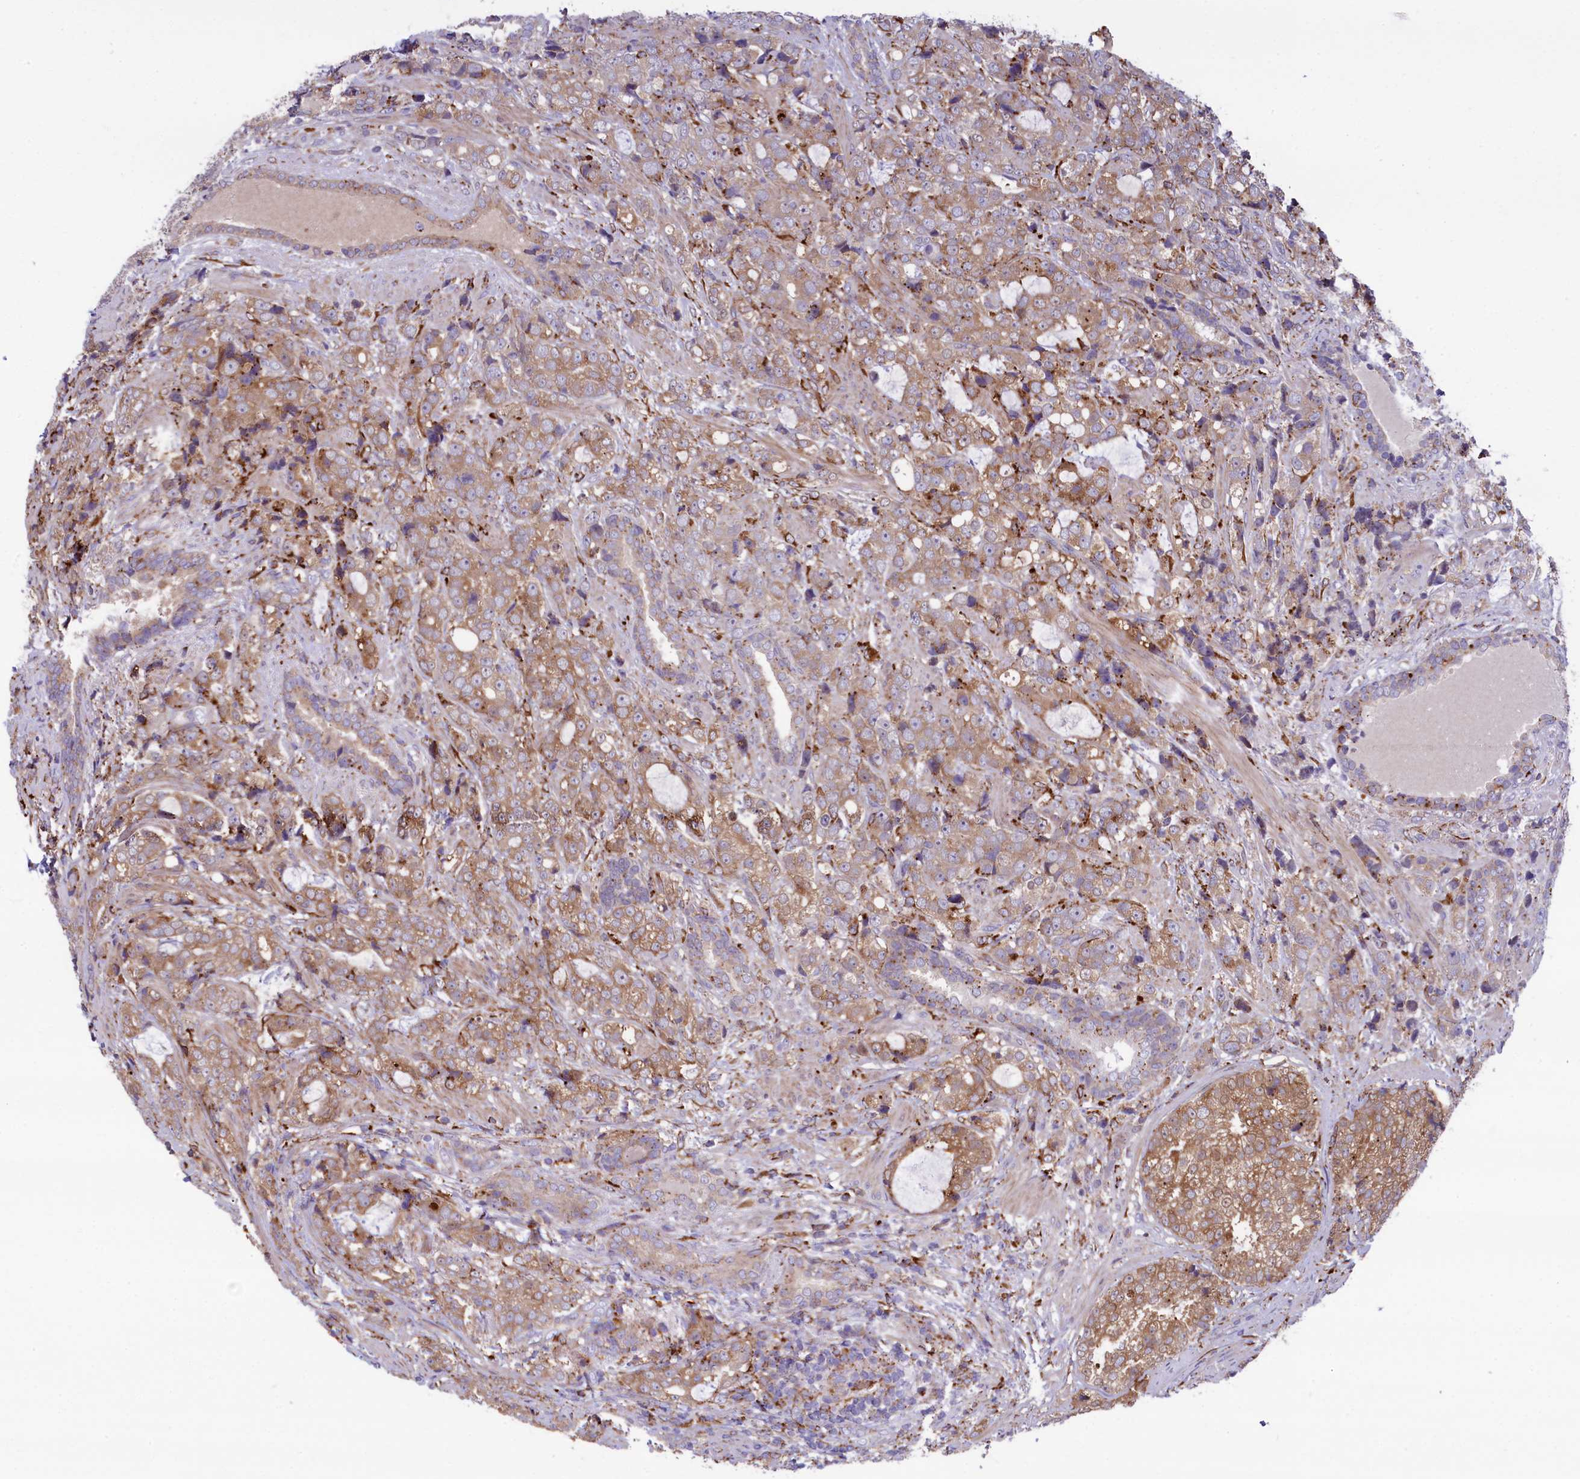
{"staining": {"intensity": "moderate", "quantity": ">75%", "location": "cytoplasmic/membranous"}, "tissue": "prostate cancer", "cell_type": "Tumor cells", "image_type": "cancer", "snomed": [{"axis": "morphology", "description": "Adenocarcinoma, High grade"}, {"axis": "topography", "description": "Prostate"}], "caption": "This micrograph displays prostate high-grade adenocarcinoma stained with immunohistochemistry (IHC) to label a protein in brown. The cytoplasmic/membranous of tumor cells show moderate positivity for the protein. Nuclei are counter-stained blue.", "gene": "MAN2B1", "patient": {"sex": "male", "age": 67}}